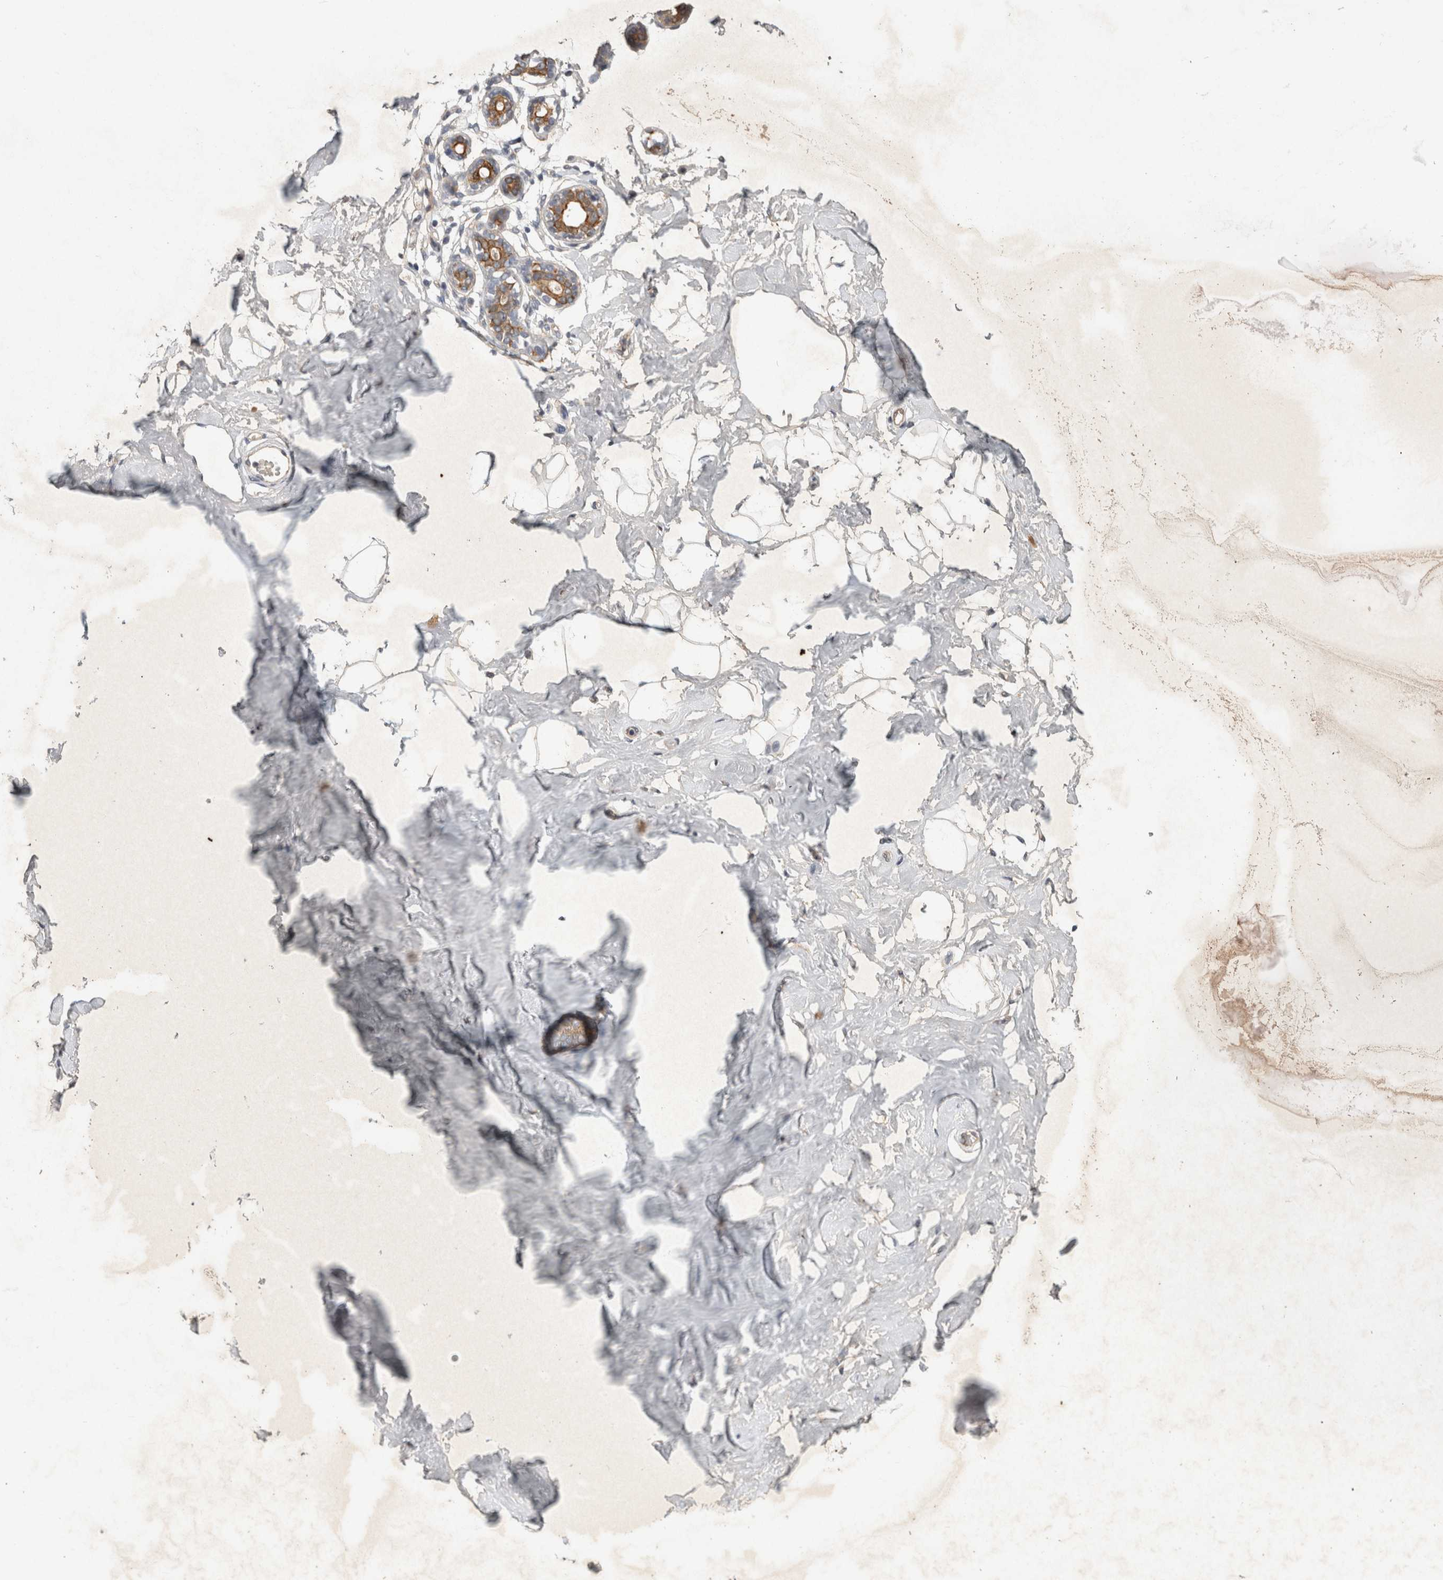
{"staining": {"intensity": "negative", "quantity": "none", "location": "none"}, "tissue": "breast", "cell_type": "Adipocytes", "image_type": "normal", "snomed": [{"axis": "morphology", "description": "Normal tissue, NOS"}, {"axis": "morphology", "description": "Adenoma, NOS"}, {"axis": "topography", "description": "Breast"}], "caption": "This is an IHC photomicrograph of unremarkable human breast. There is no staining in adipocytes.", "gene": "RHPN1", "patient": {"sex": "female", "age": 23}}